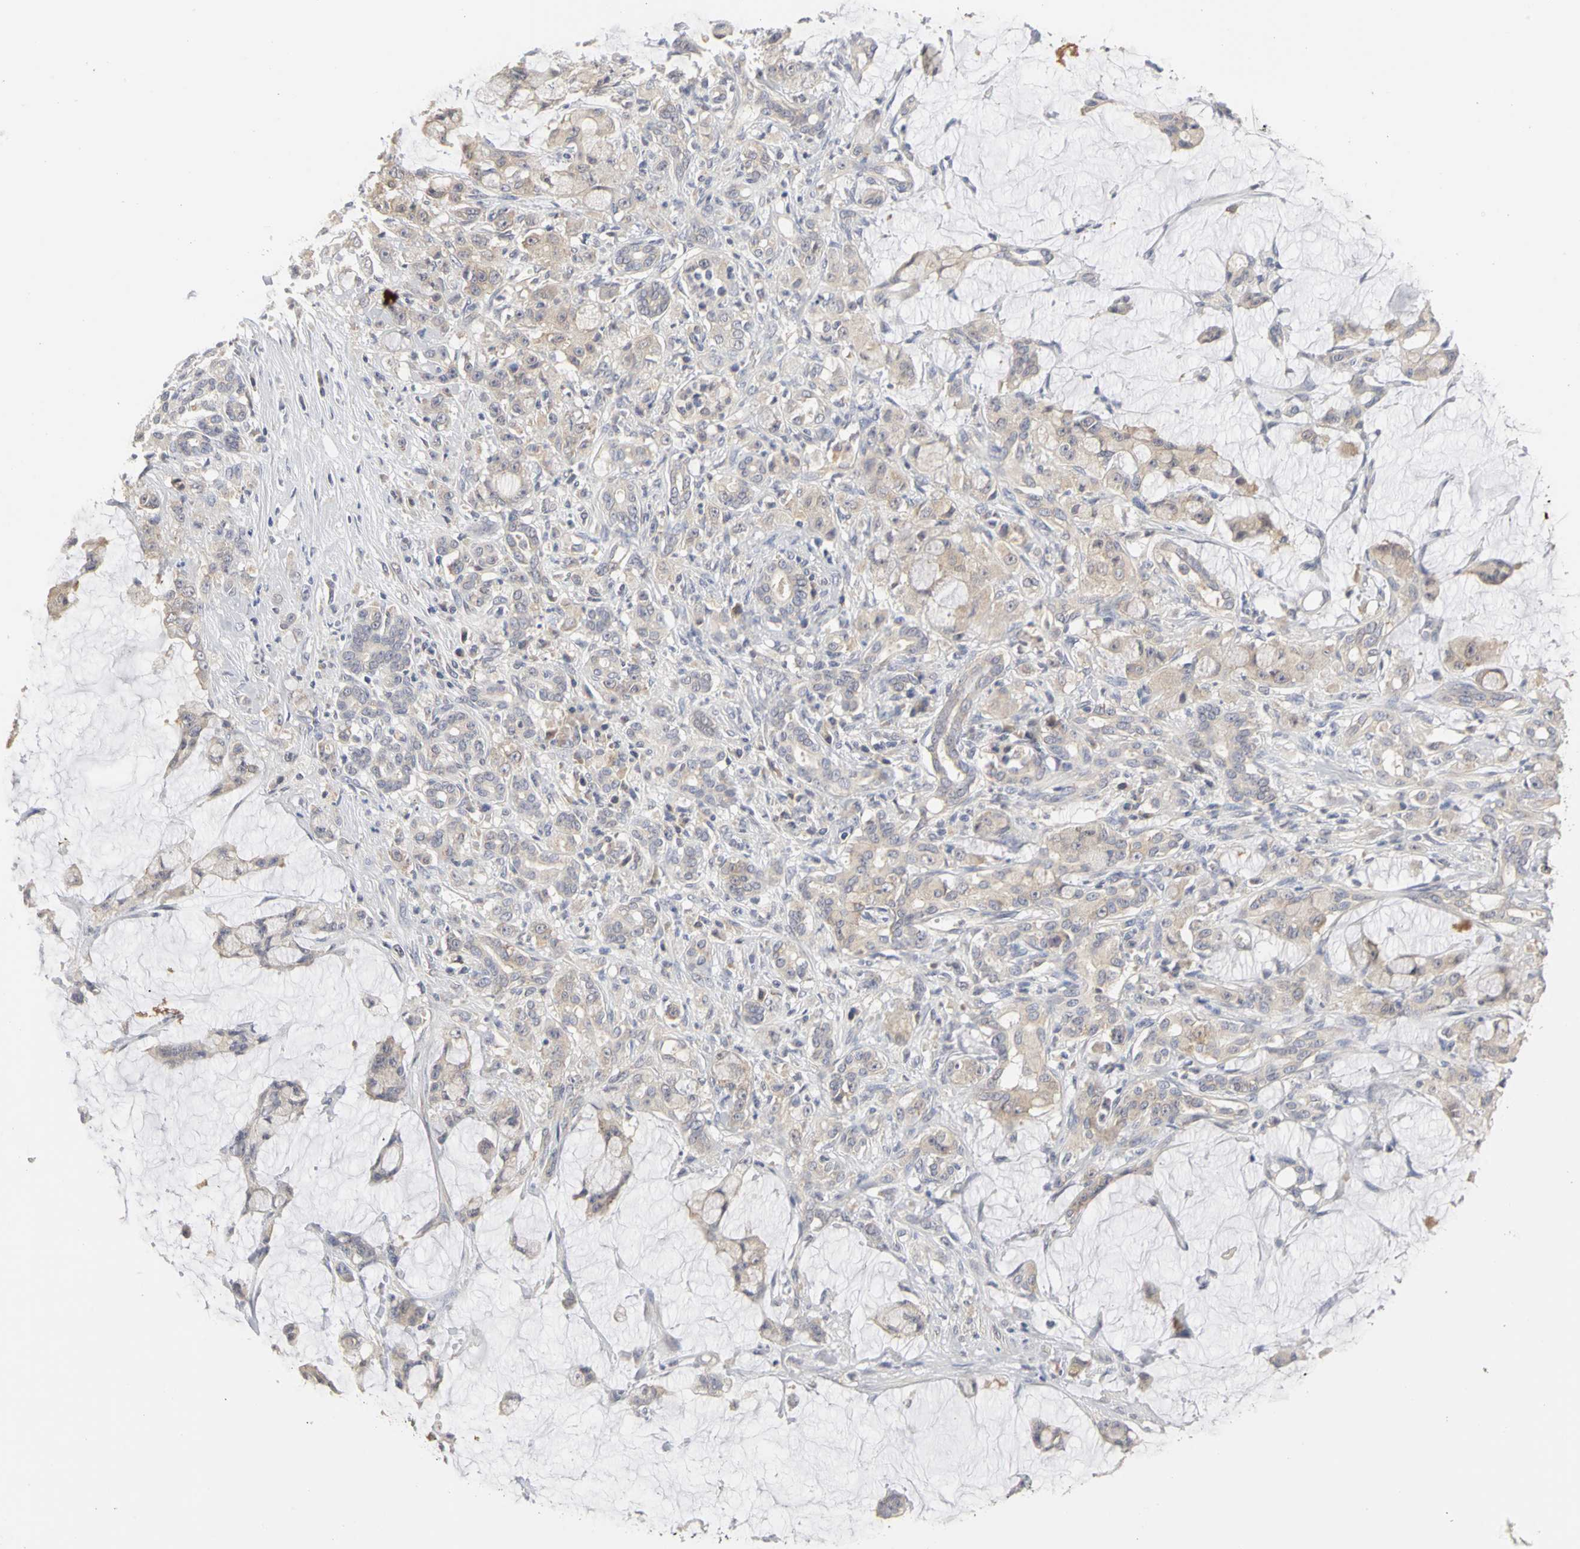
{"staining": {"intensity": "weak", "quantity": ">75%", "location": "cytoplasmic/membranous"}, "tissue": "pancreatic cancer", "cell_type": "Tumor cells", "image_type": "cancer", "snomed": [{"axis": "morphology", "description": "Adenocarcinoma, NOS"}, {"axis": "topography", "description": "Pancreas"}], "caption": "Brown immunohistochemical staining in human pancreatic adenocarcinoma demonstrates weak cytoplasmic/membranous staining in about >75% of tumor cells. The staining was performed using DAB (3,3'-diaminobenzidine), with brown indicating positive protein expression. Nuclei are stained blue with hematoxylin.", "gene": "IRAK1", "patient": {"sex": "female", "age": 73}}